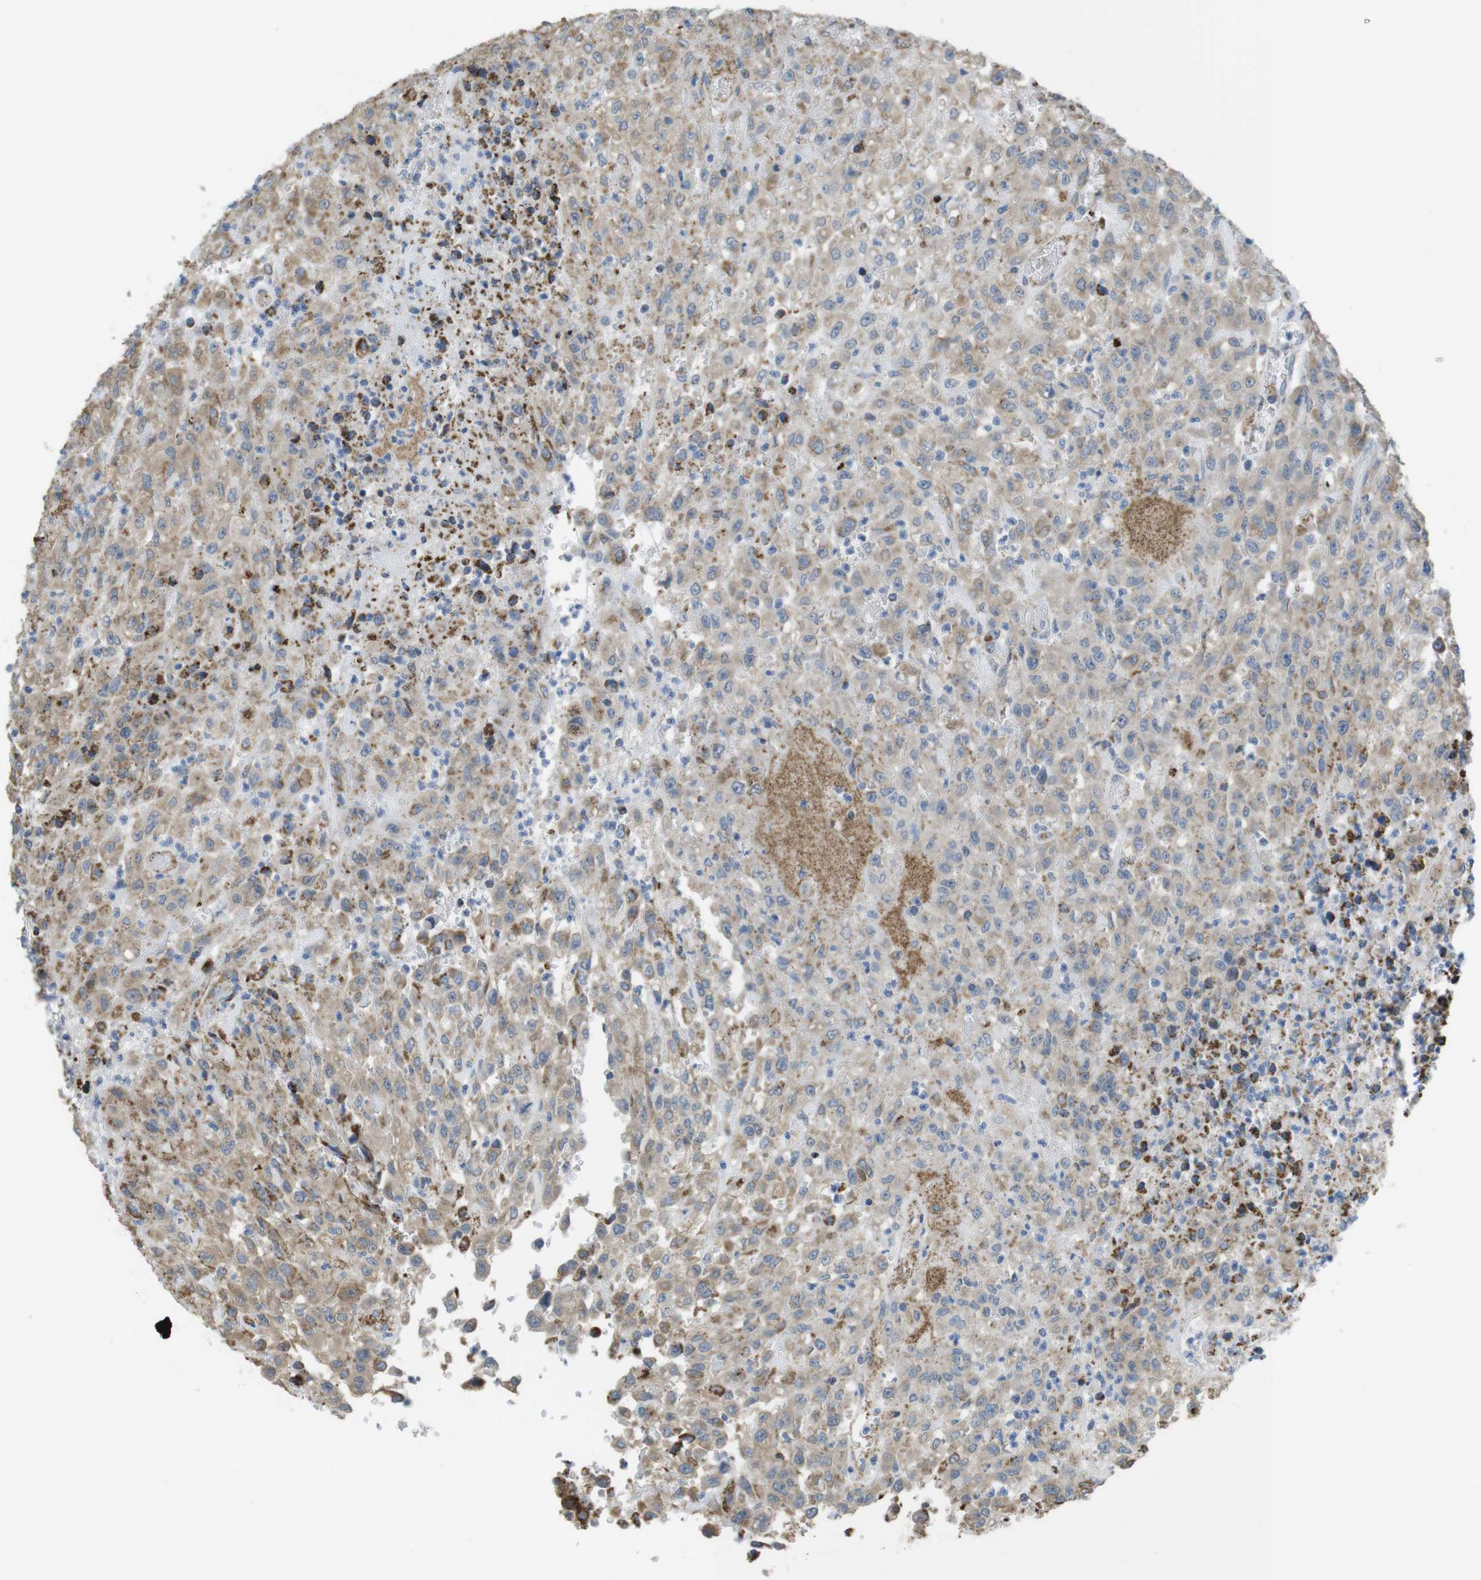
{"staining": {"intensity": "weak", "quantity": ">75%", "location": "cytoplasmic/membranous"}, "tissue": "urothelial cancer", "cell_type": "Tumor cells", "image_type": "cancer", "snomed": [{"axis": "morphology", "description": "Urothelial carcinoma, High grade"}, {"axis": "topography", "description": "Urinary bladder"}], "caption": "Immunohistochemistry (IHC) micrograph of urothelial carcinoma (high-grade) stained for a protein (brown), which reveals low levels of weak cytoplasmic/membranous expression in approximately >75% of tumor cells.", "gene": "GRIK2", "patient": {"sex": "male", "age": 46}}